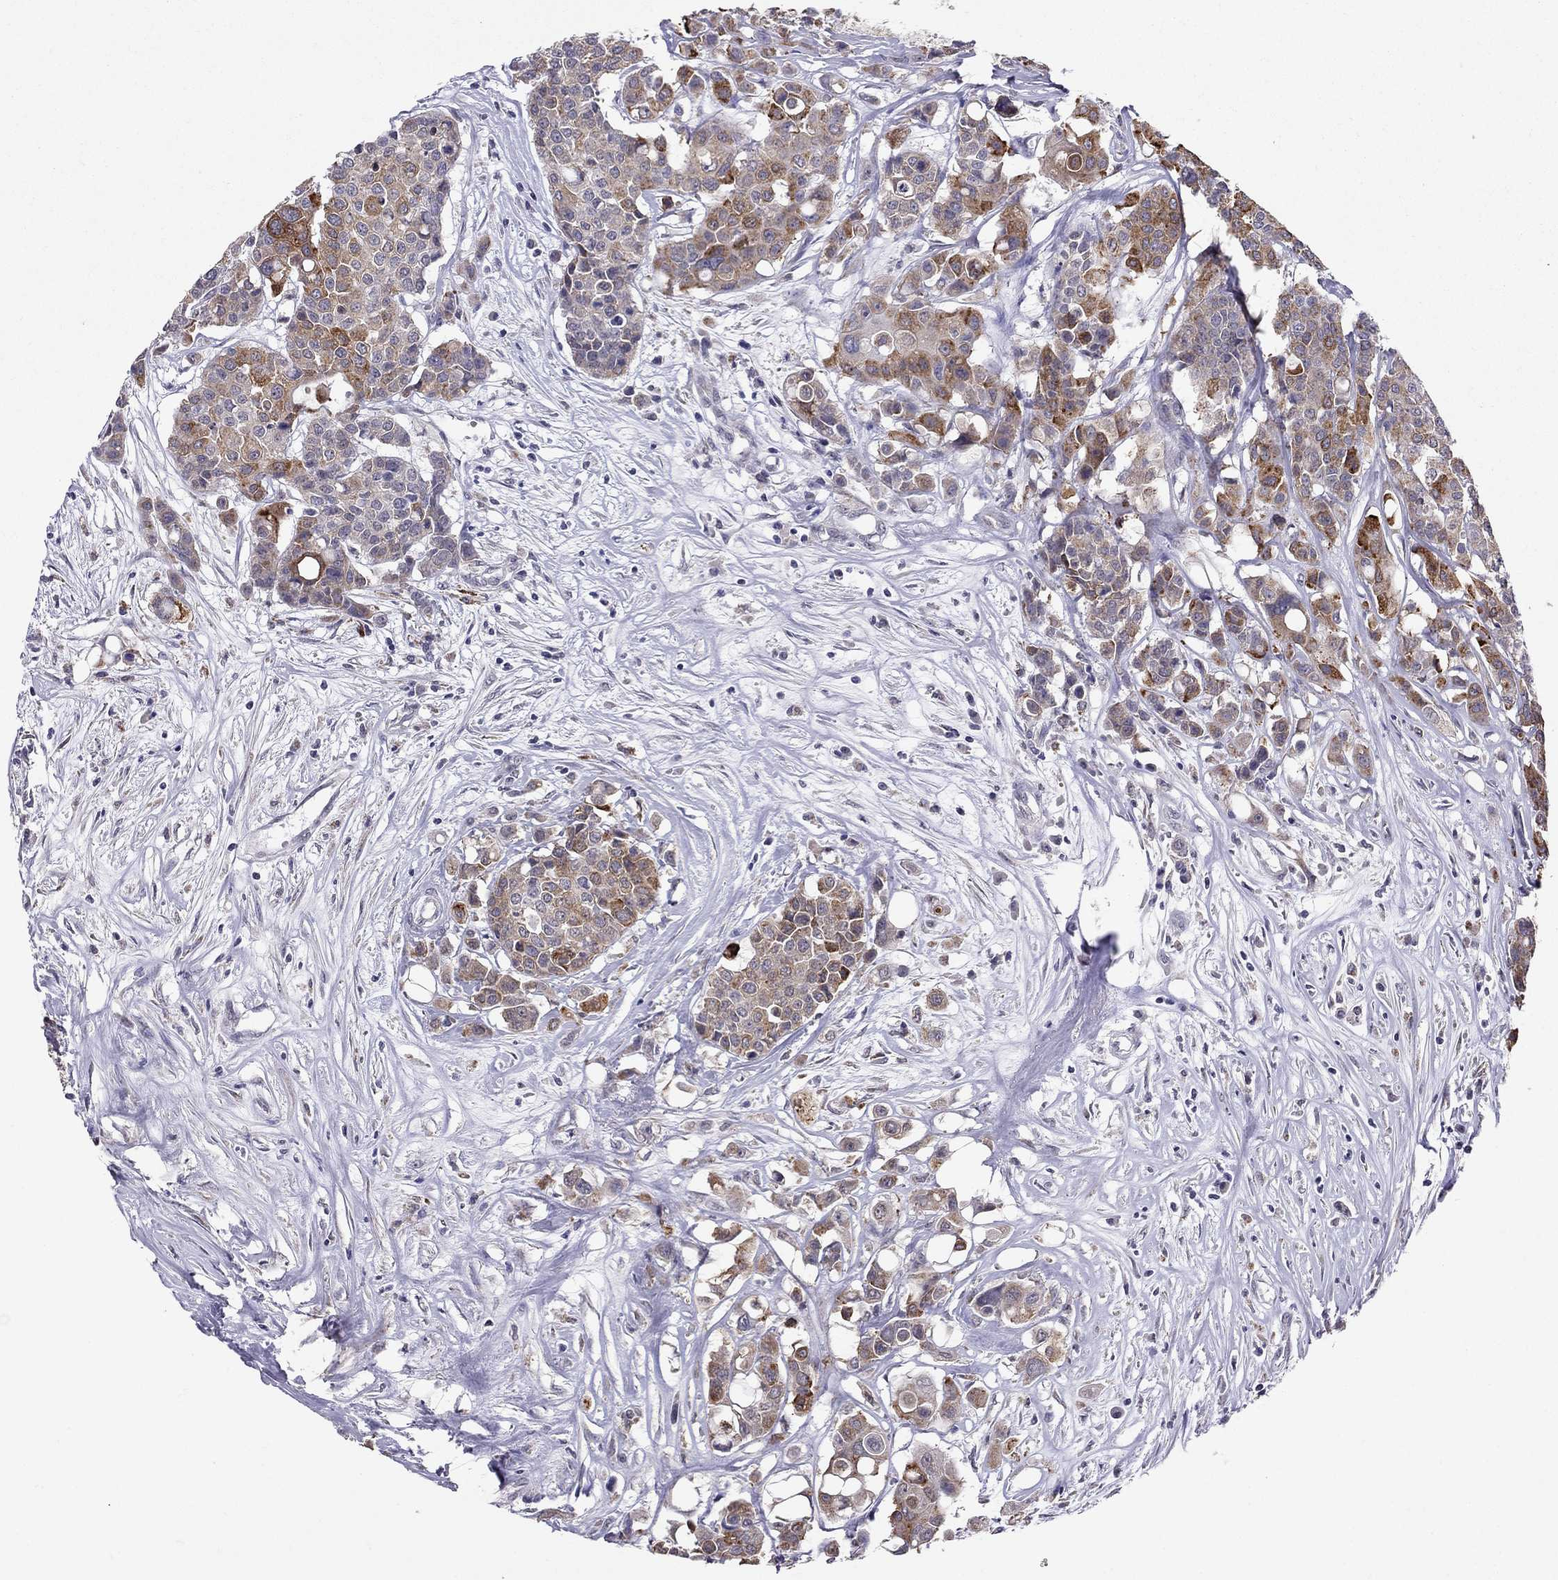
{"staining": {"intensity": "moderate", "quantity": "25%-75%", "location": "cytoplasmic/membranous"}, "tissue": "carcinoid", "cell_type": "Tumor cells", "image_type": "cancer", "snomed": [{"axis": "morphology", "description": "Carcinoid, malignant, NOS"}, {"axis": "topography", "description": "Colon"}], "caption": "Protein staining by immunohistochemistry (IHC) shows moderate cytoplasmic/membranous staining in about 25%-75% of tumor cells in carcinoid. Nuclei are stained in blue.", "gene": "MYO3B", "patient": {"sex": "male", "age": 81}}